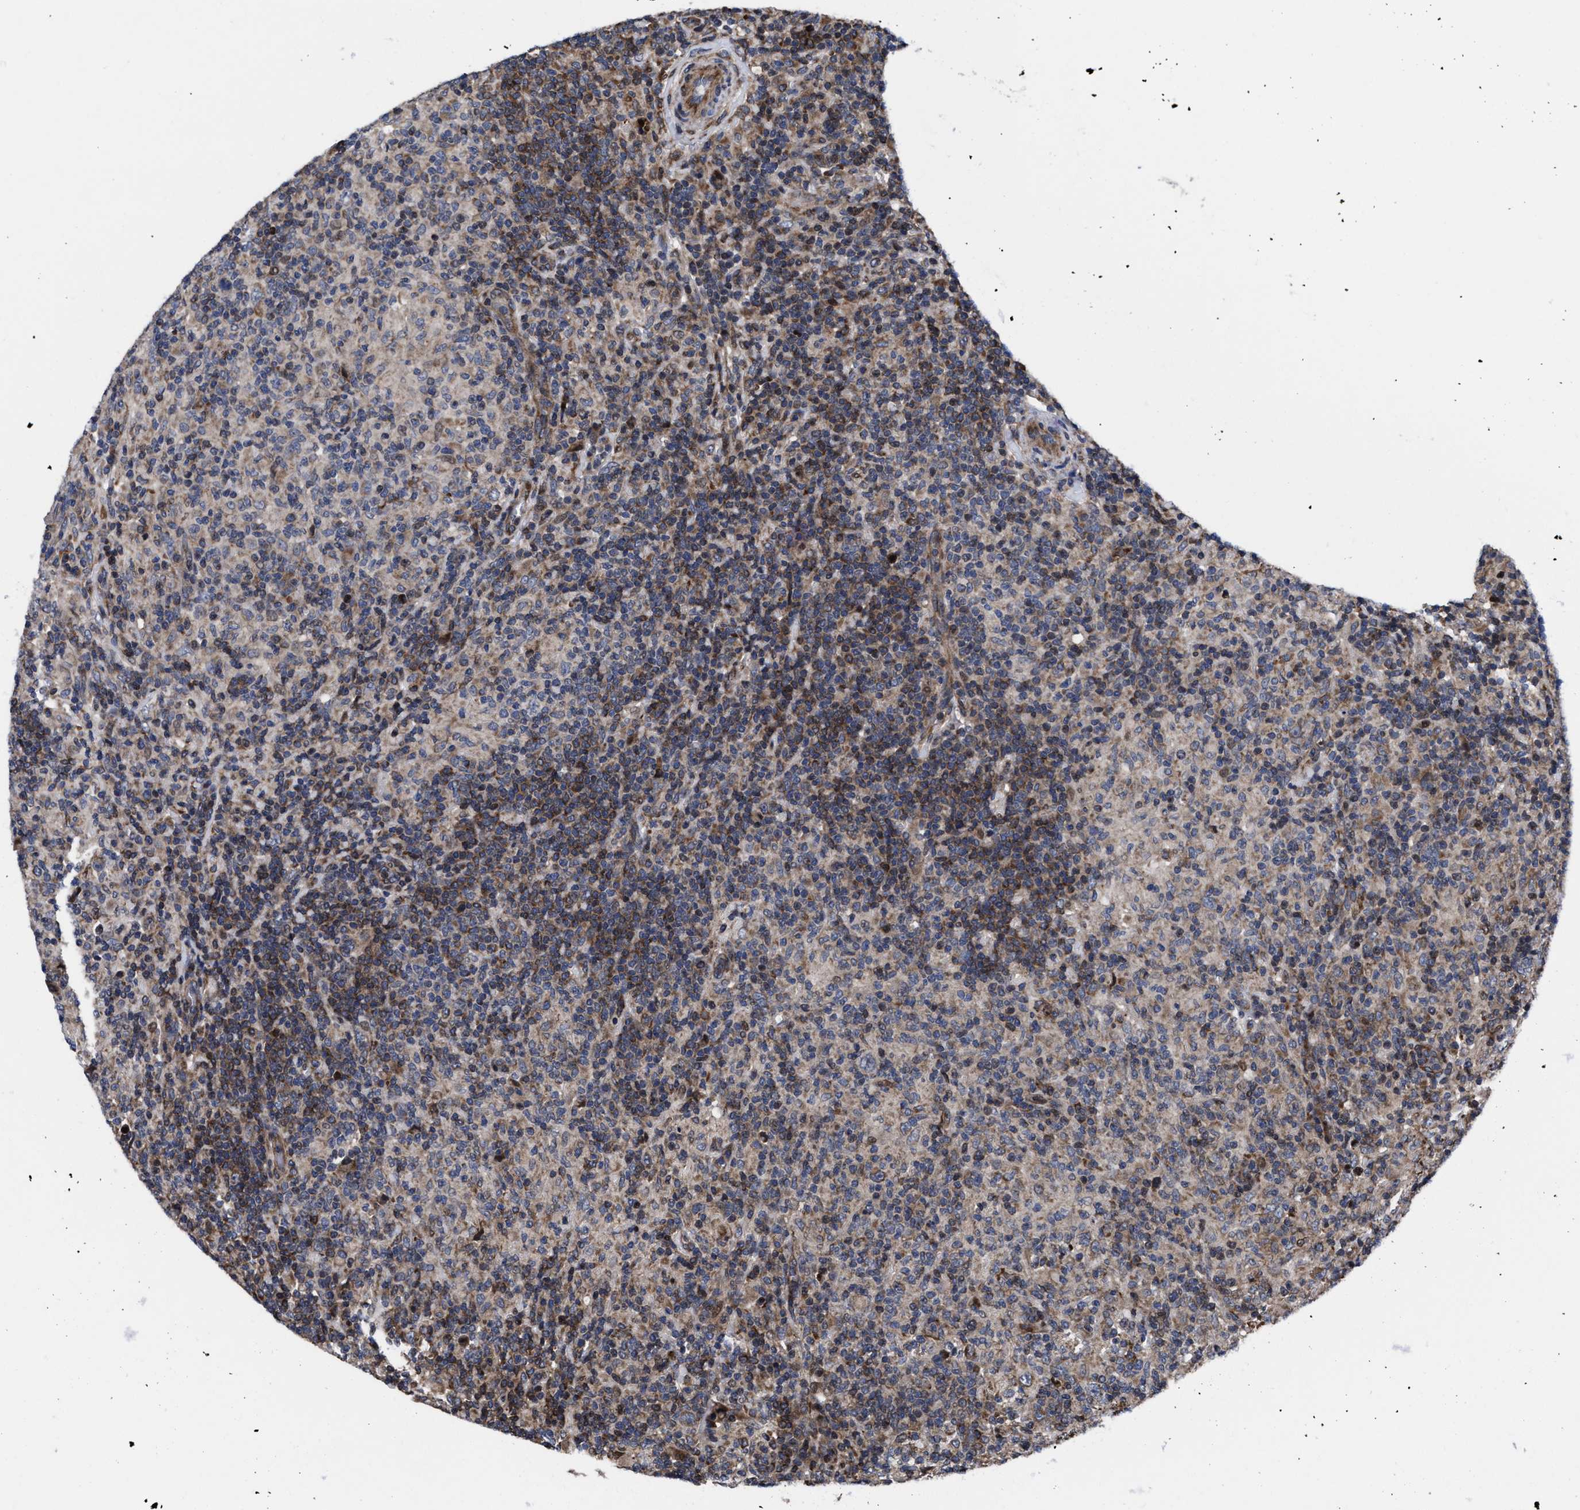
{"staining": {"intensity": "weak", "quantity": "25%-75%", "location": "cytoplasmic/membranous"}, "tissue": "lymphoma", "cell_type": "Tumor cells", "image_type": "cancer", "snomed": [{"axis": "morphology", "description": "Hodgkin's disease, NOS"}, {"axis": "topography", "description": "Lymph node"}], "caption": "This image shows IHC staining of human Hodgkin's disease, with low weak cytoplasmic/membranous expression in about 25%-75% of tumor cells.", "gene": "MRPL50", "patient": {"sex": "male", "age": 70}}